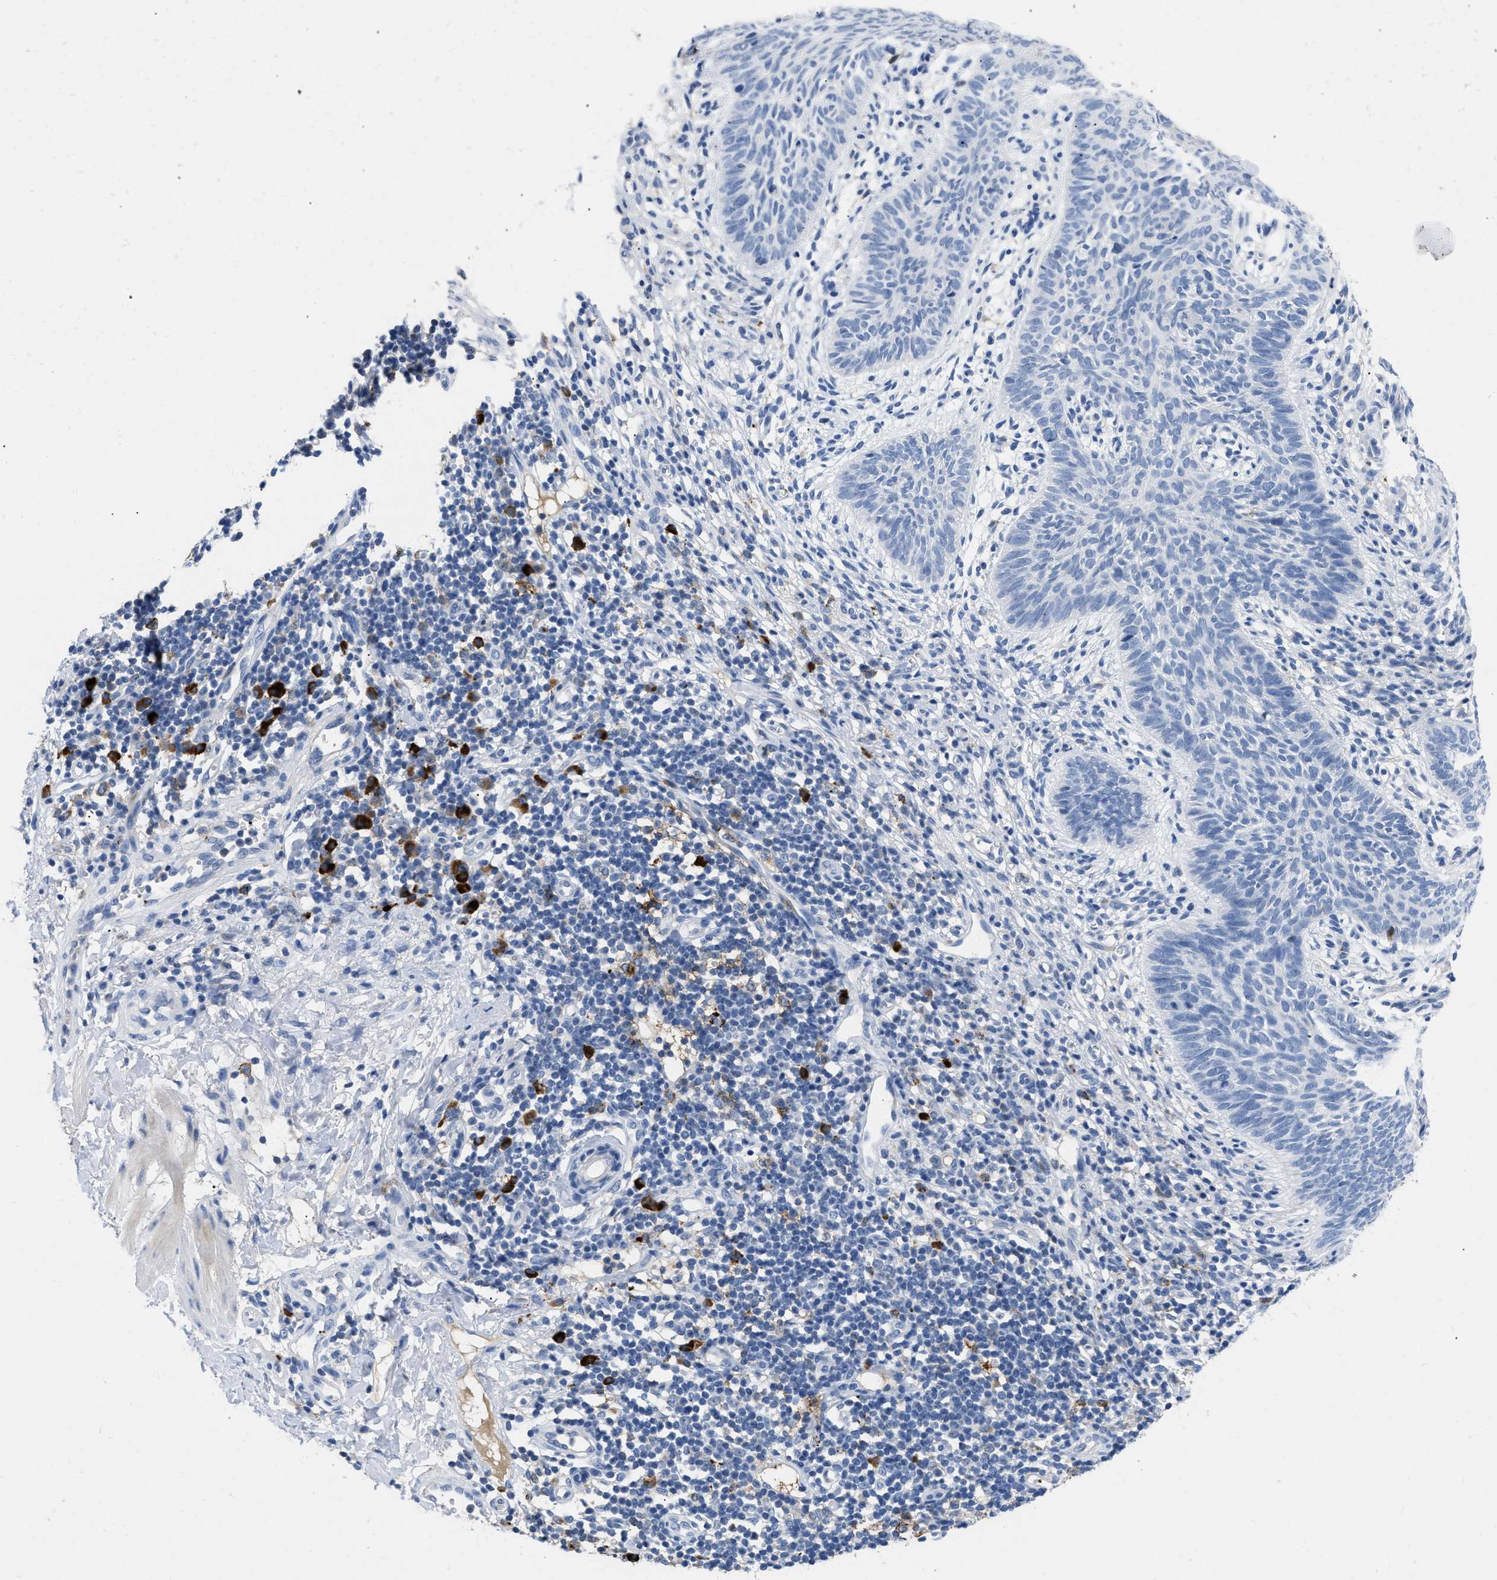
{"staining": {"intensity": "negative", "quantity": "none", "location": "none"}, "tissue": "skin cancer", "cell_type": "Tumor cells", "image_type": "cancer", "snomed": [{"axis": "morphology", "description": "Basal cell carcinoma"}, {"axis": "topography", "description": "Skin"}], "caption": "Human skin cancer (basal cell carcinoma) stained for a protein using IHC reveals no expression in tumor cells.", "gene": "FGF18", "patient": {"sex": "male", "age": 60}}